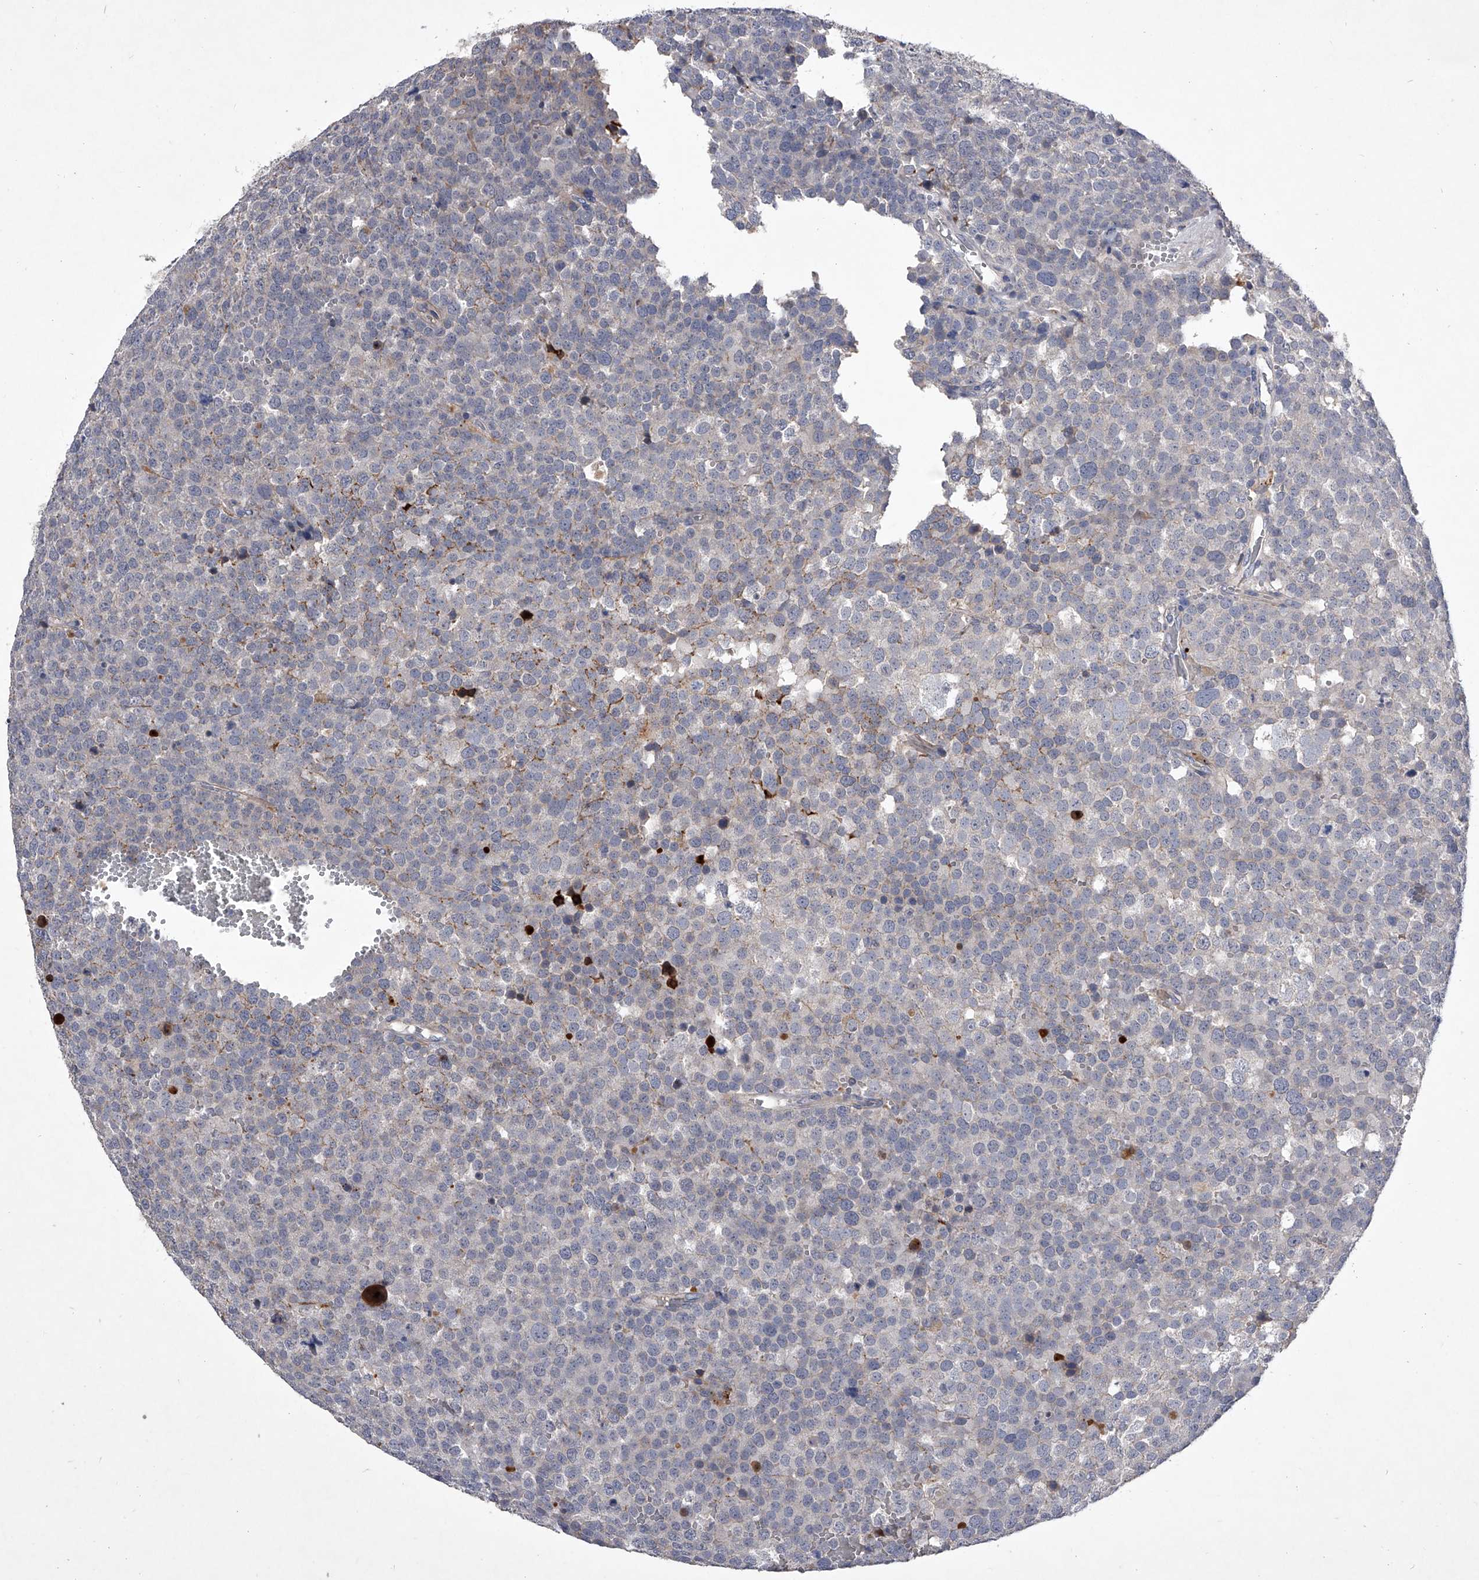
{"staining": {"intensity": "negative", "quantity": "none", "location": "none"}, "tissue": "testis cancer", "cell_type": "Tumor cells", "image_type": "cancer", "snomed": [{"axis": "morphology", "description": "Seminoma, NOS"}, {"axis": "topography", "description": "Testis"}], "caption": "Histopathology image shows no protein positivity in tumor cells of seminoma (testis) tissue.", "gene": "C5", "patient": {"sex": "male", "age": 71}}